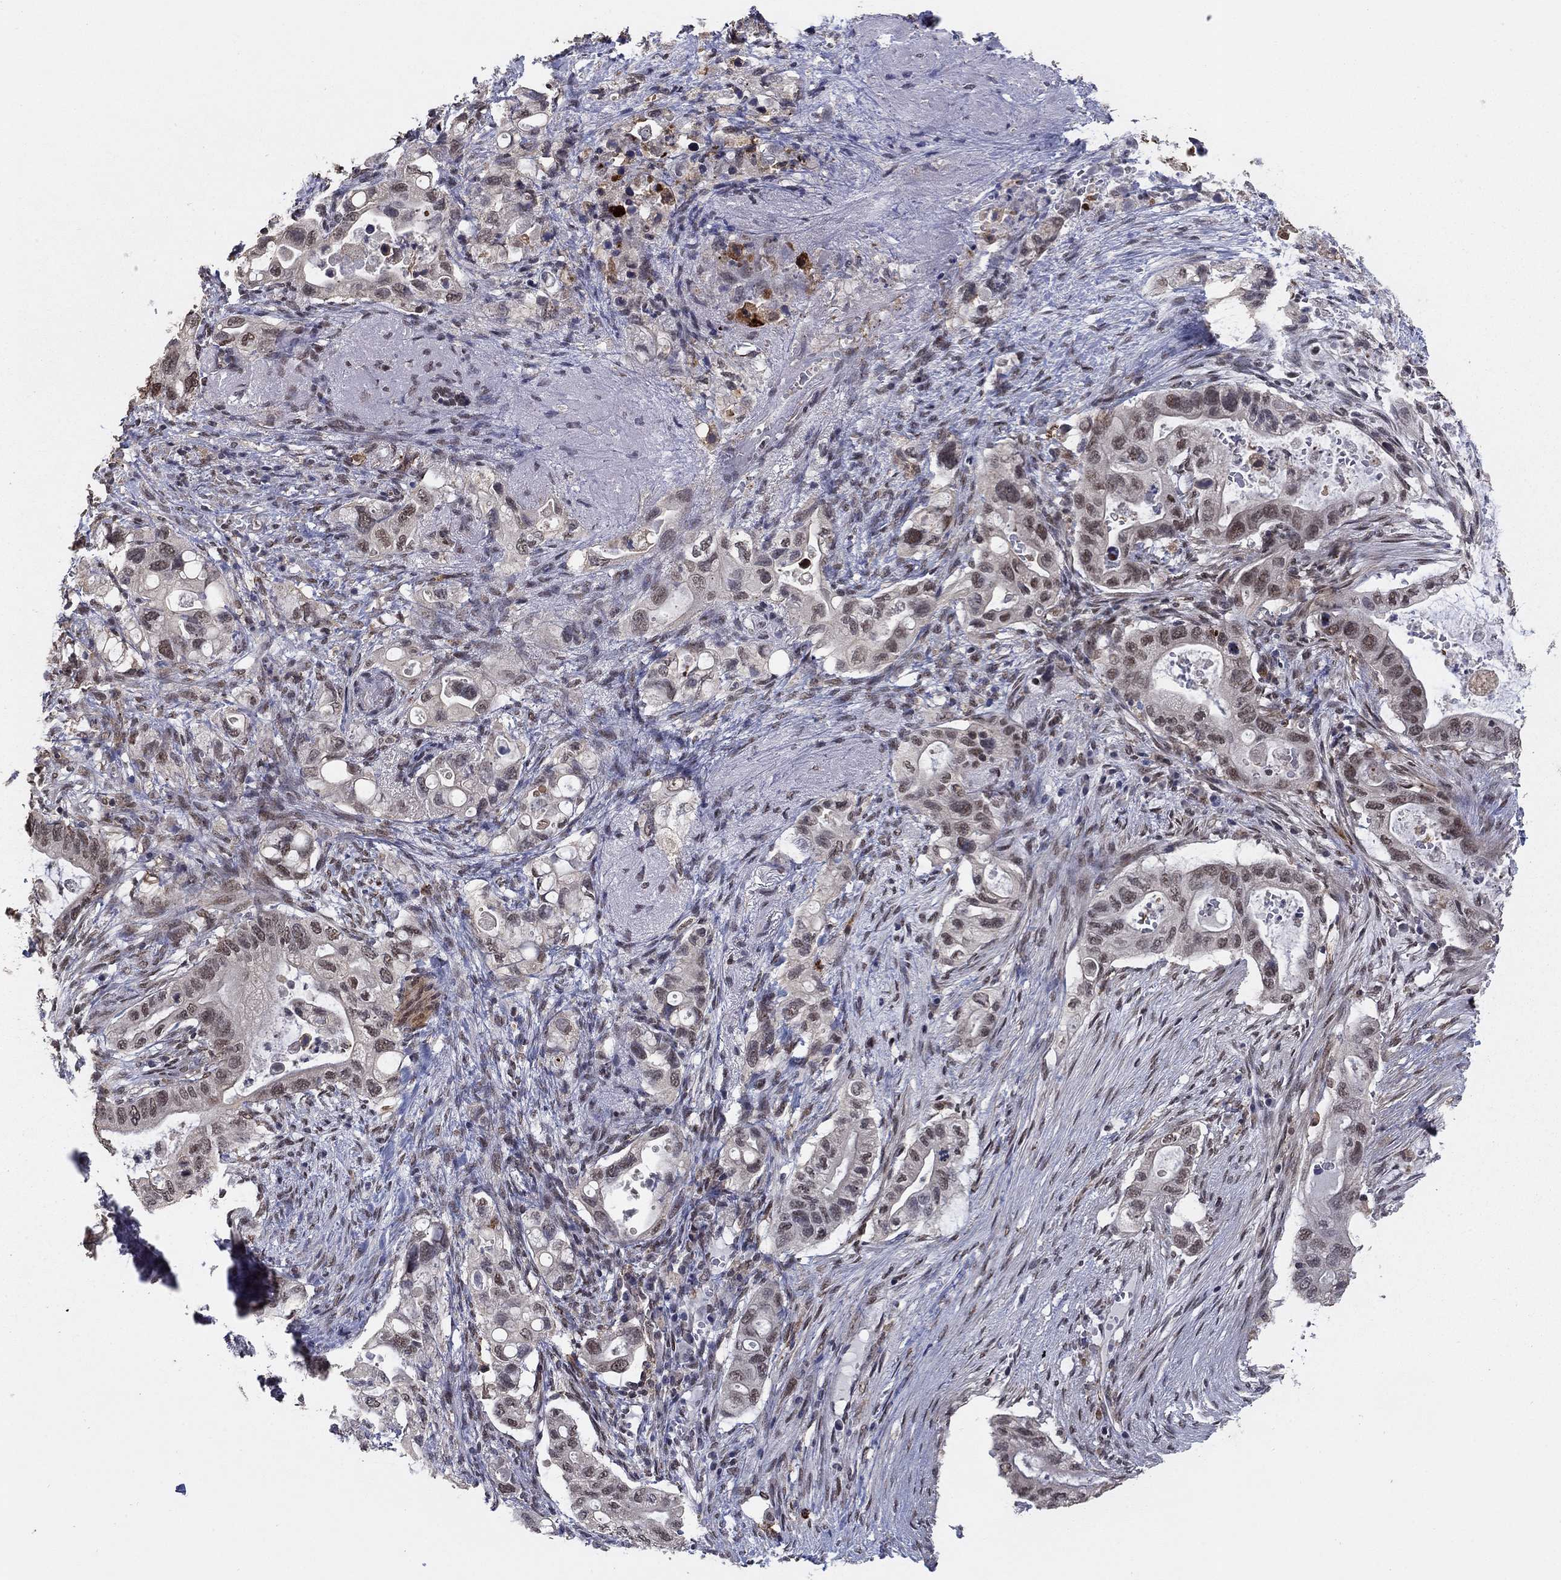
{"staining": {"intensity": "weak", "quantity": "25%-75%", "location": "nuclear"}, "tissue": "pancreatic cancer", "cell_type": "Tumor cells", "image_type": "cancer", "snomed": [{"axis": "morphology", "description": "Adenocarcinoma, NOS"}, {"axis": "topography", "description": "Pancreas"}], "caption": "Pancreatic cancer (adenocarcinoma) was stained to show a protein in brown. There is low levels of weak nuclear positivity in approximately 25%-75% of tumor cells.", "gene": "GRIA3", "patient": {"sex": "female", "age": 72}}